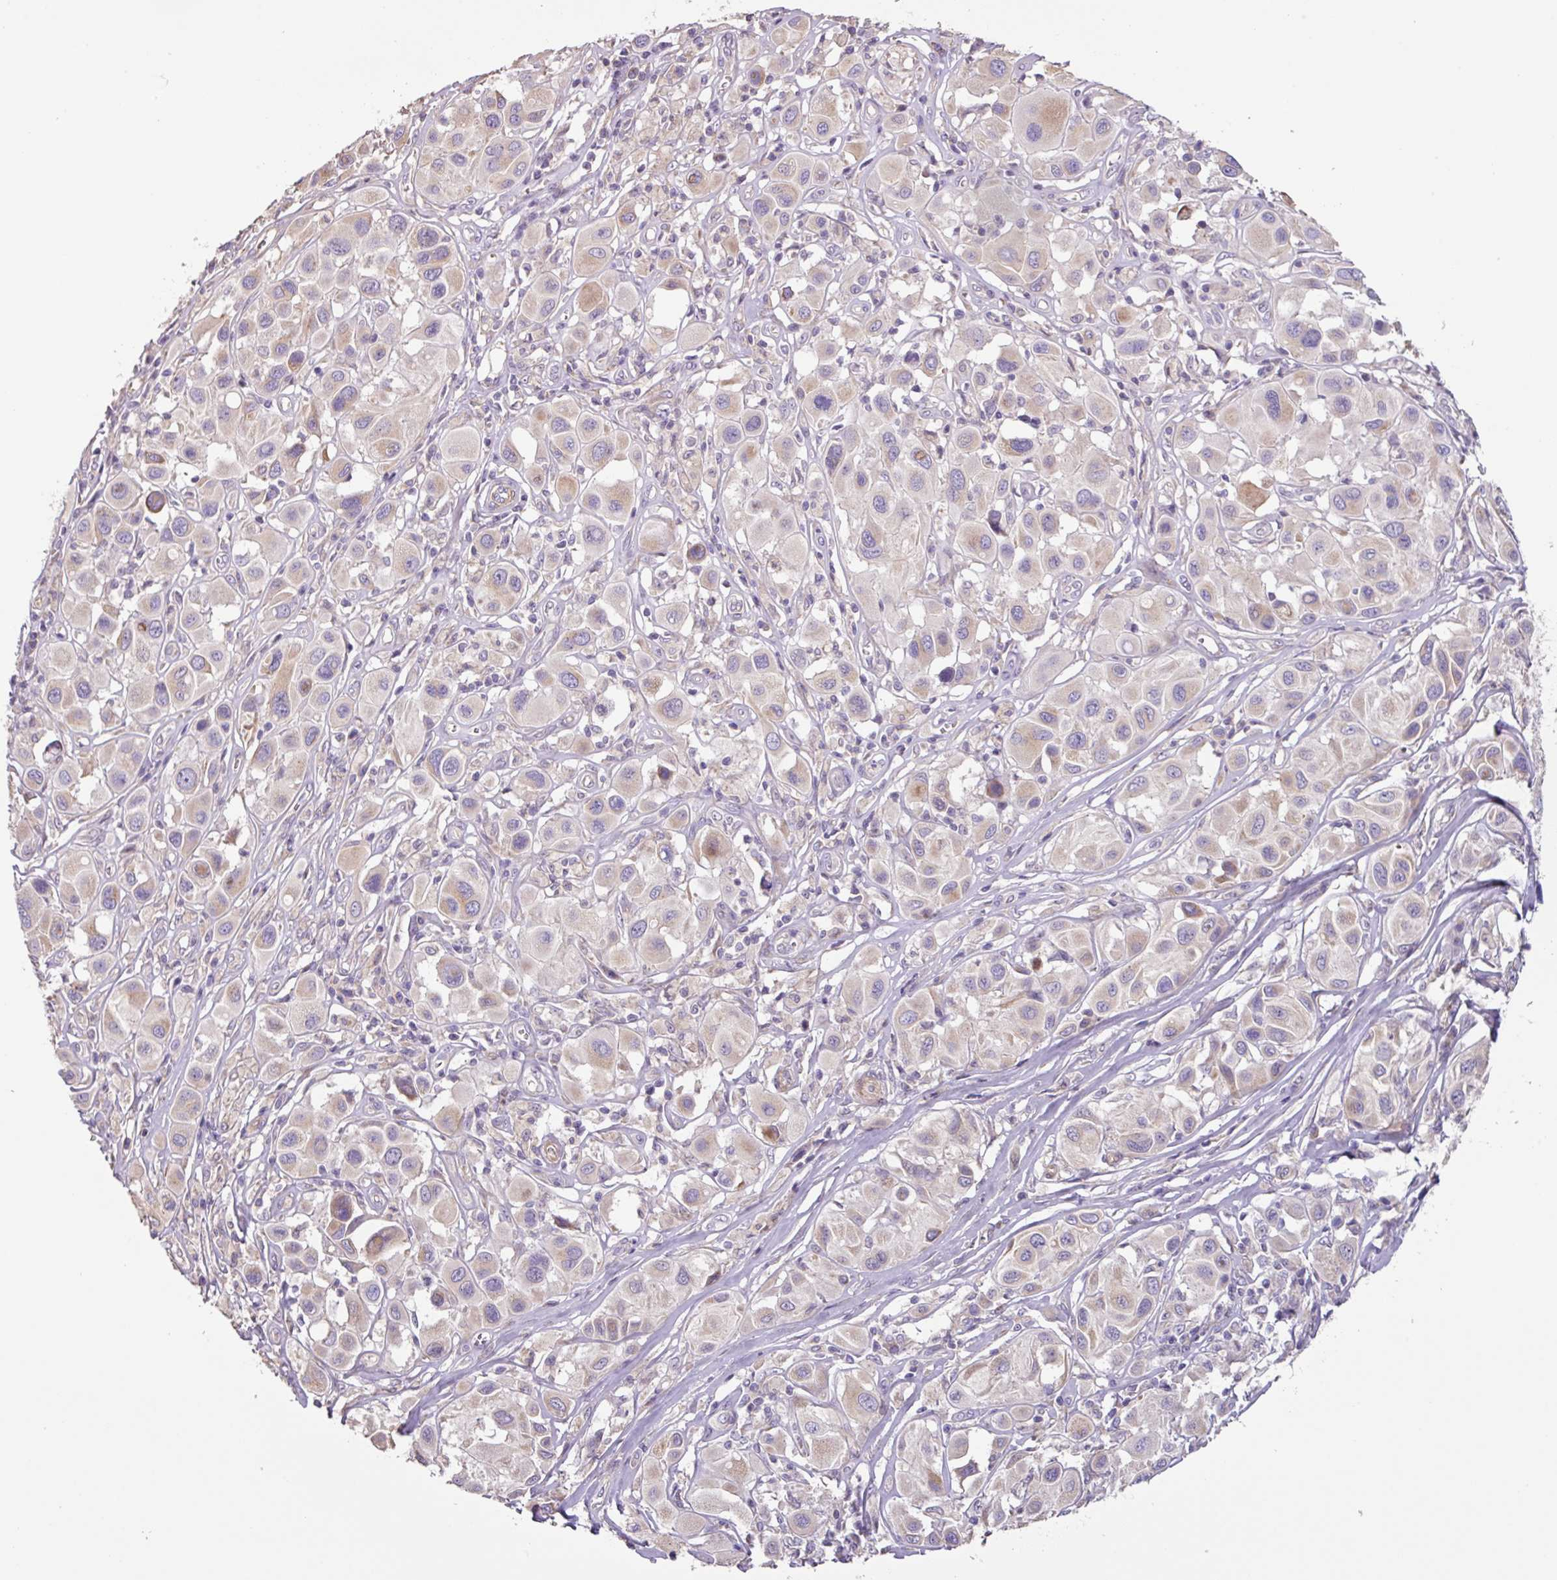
{"staining": {"intensity": "negative", "quantity": "none", "location": "none"}, "tissue": "melanoma", "cell_type": "Tumor cells", "image_type": "cancer", "snomed": [{"axis": "morphology", "description": "Malignant melanoma, Metastatic site"}, {"axis": "topography", "description": "Skin"}], "caption": "The photomicrograph displays no significant expression in tumor cells of melanoma.", "gene": "MRRF", "patient": {"sex": "male", "age": 41}}